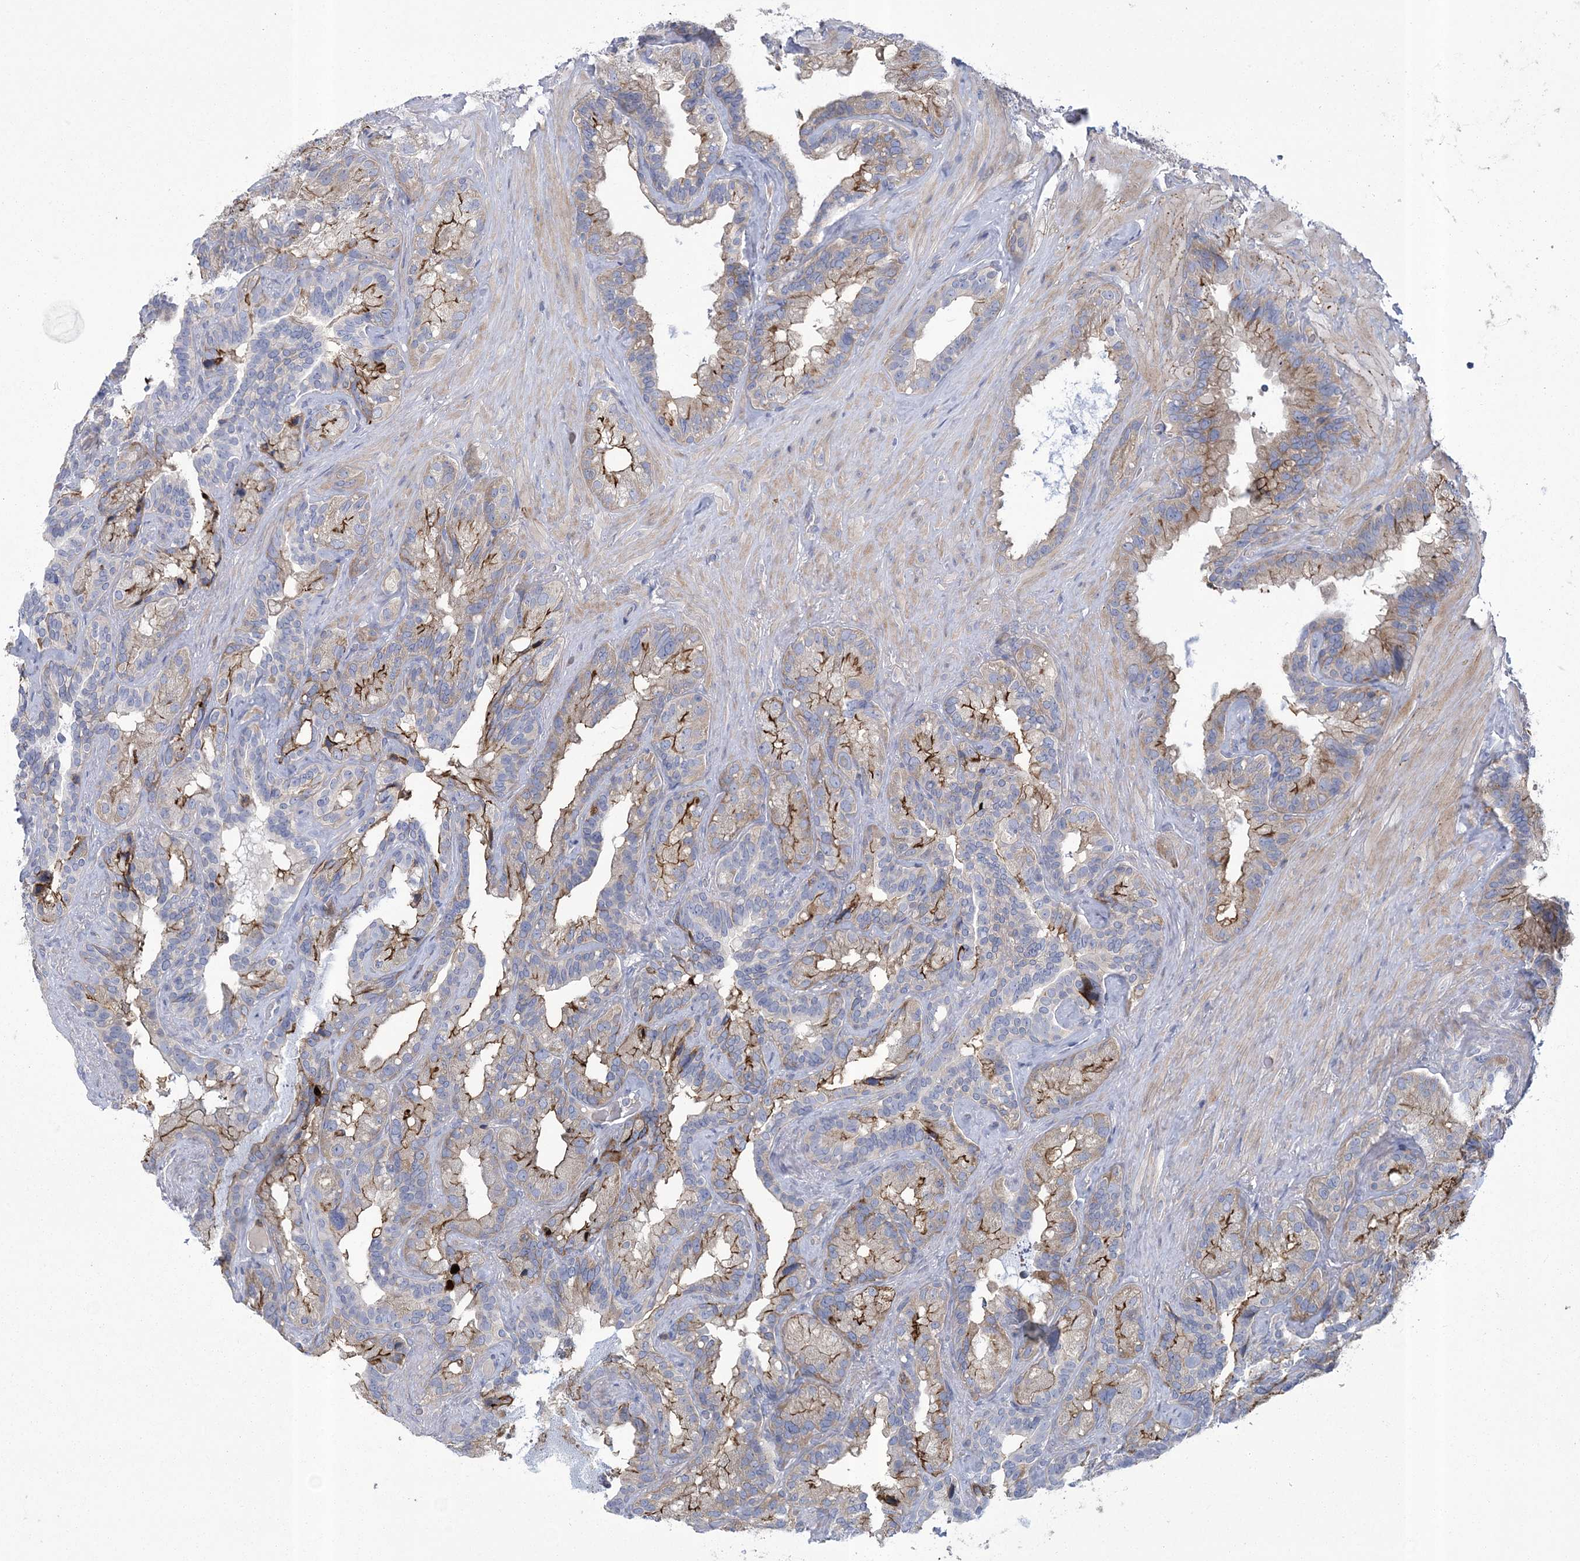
{"staining": {"intensity": "moderate", "quantity": "25%-75%", "location": "cytoplasmic/membranous"}, "tissue": "seminal vesicle", "cell_type": "Glandular cells", "image_type": "normal", "snomed": [{"axis": "morphology", "description": "Normal tissue, NOS"}, {"axis": "topography", "description": "Prostate"}, {"axis": "topography", "description": "Seminal veicle"}], "caption": "A high-resolution photomicrograph shows immunohistochemistry staining of unremarkable seminal vesicle, which demonstrates moderate cytoplasmic/membranous expression in about 25%-75% of glandular cells. The staining is performed using DAB brown chromogen to label protein expression. The nuclei are counter-stained blue using hematoxylin.", "gene": "ARSJ", "patient": {"sex": "male", "age": 68}}